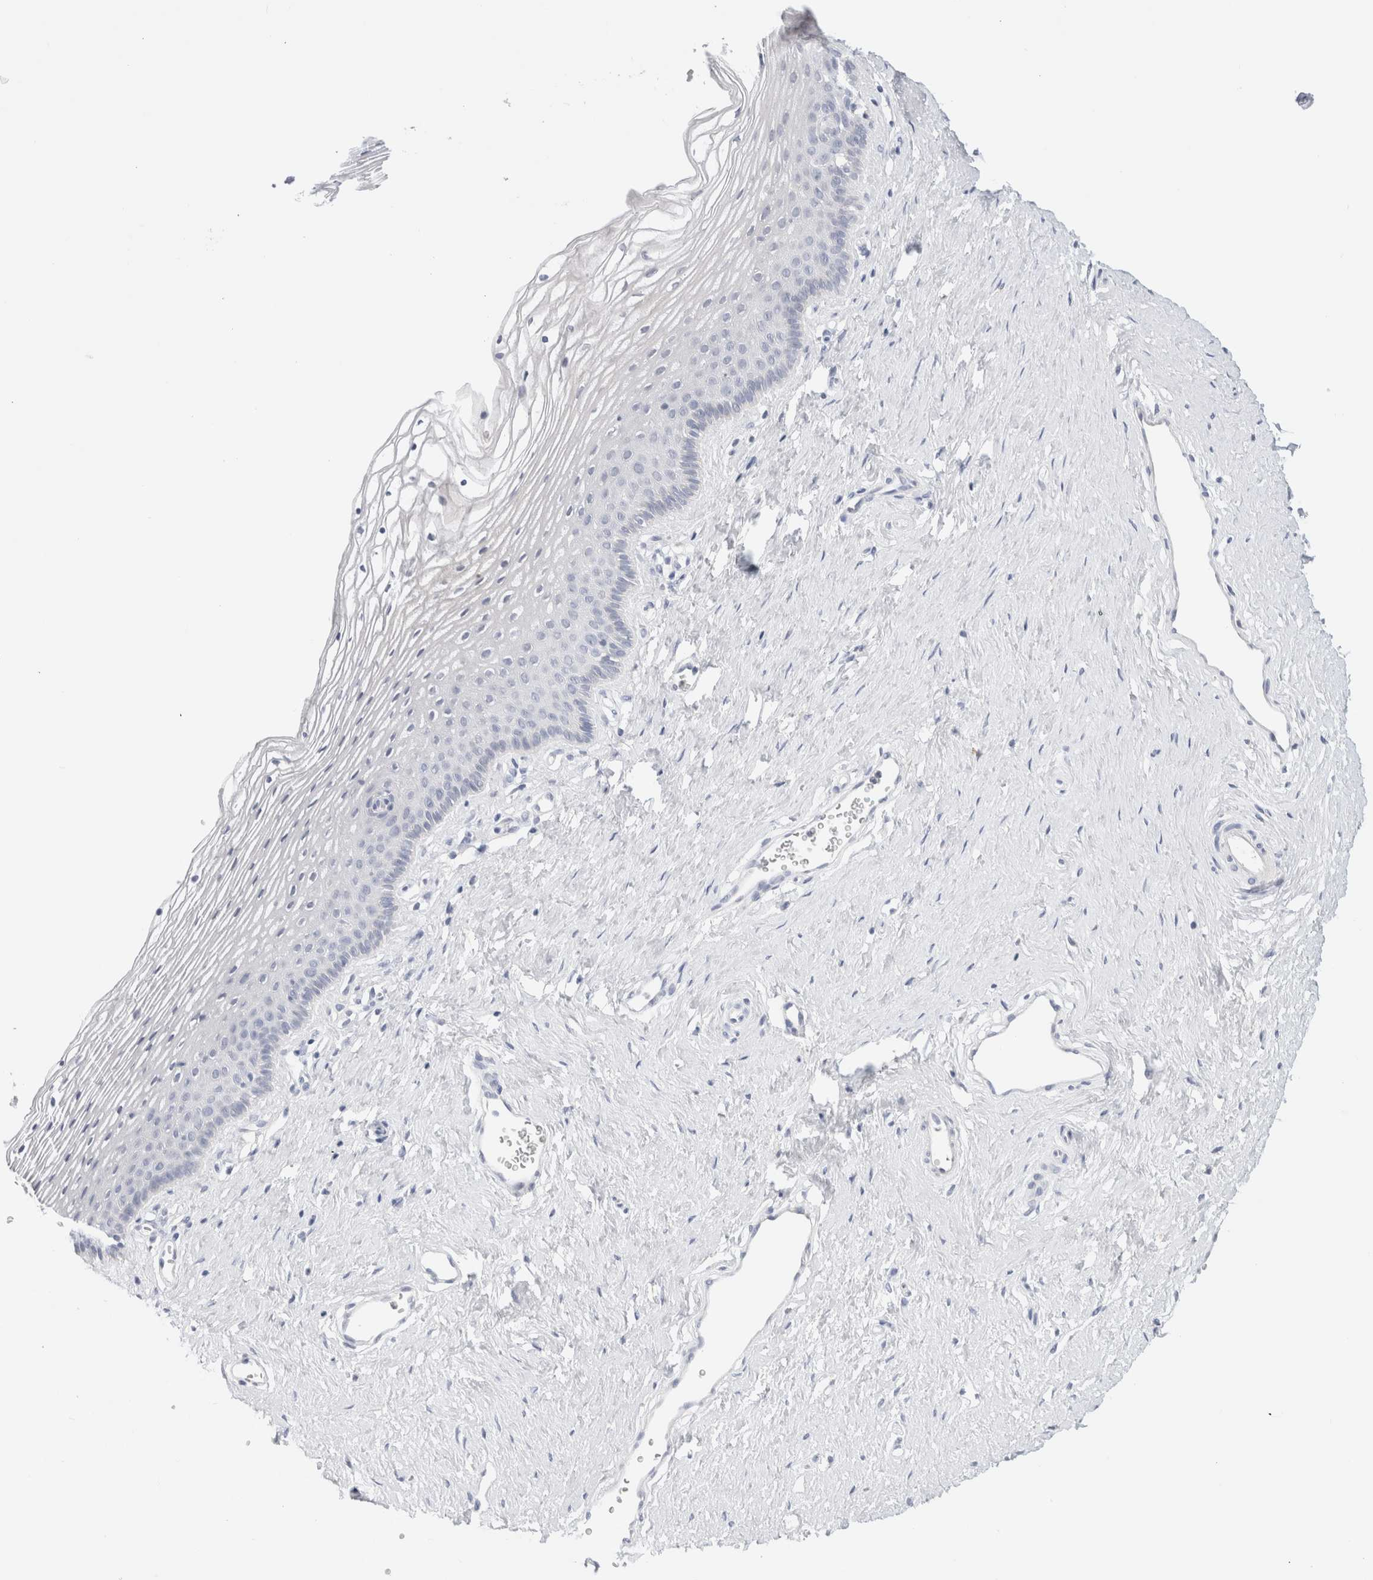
{"staining": {"intensity": "negative", "quantity": "none", "location": "none"}, "tissue": "vagina", "cell_type": "Squamous epithelial cells", "image_type": "normal", "snomed": [{"axis": "morphology", "description": "Normal tissue, NOS"}, {"axis": "topography", "description": "Vagina"}], "caption": "Immunohistochemistry (IHC) histopathology image of unremarkable vagina stained for a protein (brown), which reveals no expression in squamous epithelial cells.", "gene": "ADAM30", "patient": {"sex": "female", "age": 32}}